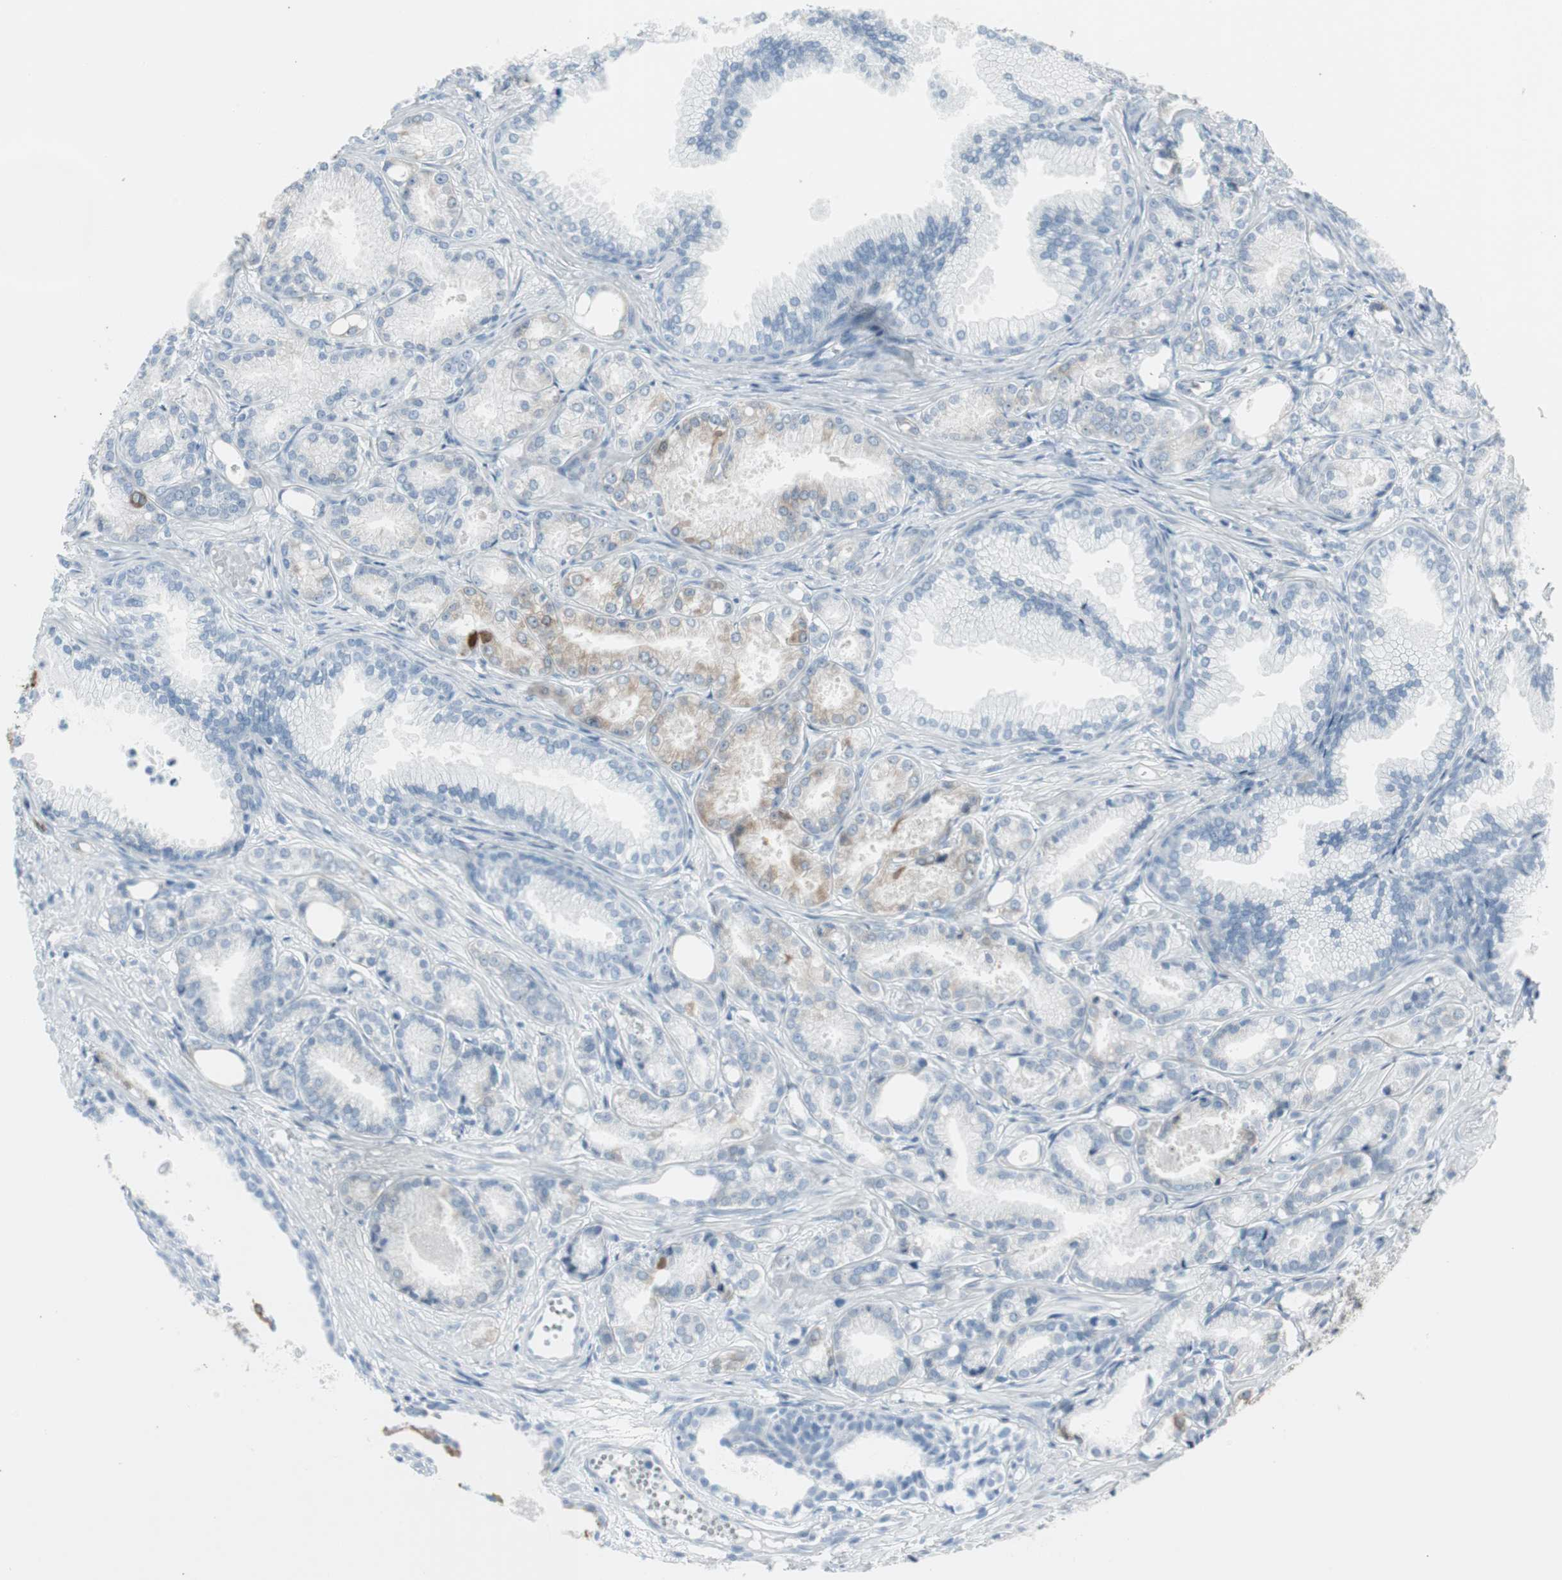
{"staining": {"intensity": "moderate", "quantity": "<25%", "location": "cytoplasmic/membranous"}, "tissue": "prostate cancer", "cell_type": "Tumor cells", "image_type": "cancer", "snomed": [{"axis": "morphology", "description": "Adenocarcinoma, Low grade"}, {"axis": "topography", "description": "Prostate"}], "caption": "Tumor cells display low levels of moderate cytoplasmic/membranous staining in approximately <25% of cells in adenocarcinoma (low-grade) (prostate). (DAB = brown stain, brightfield microscopy at high magnification).", "gene": "AGR2", "patient": {"sex": "male", "age": 72}}